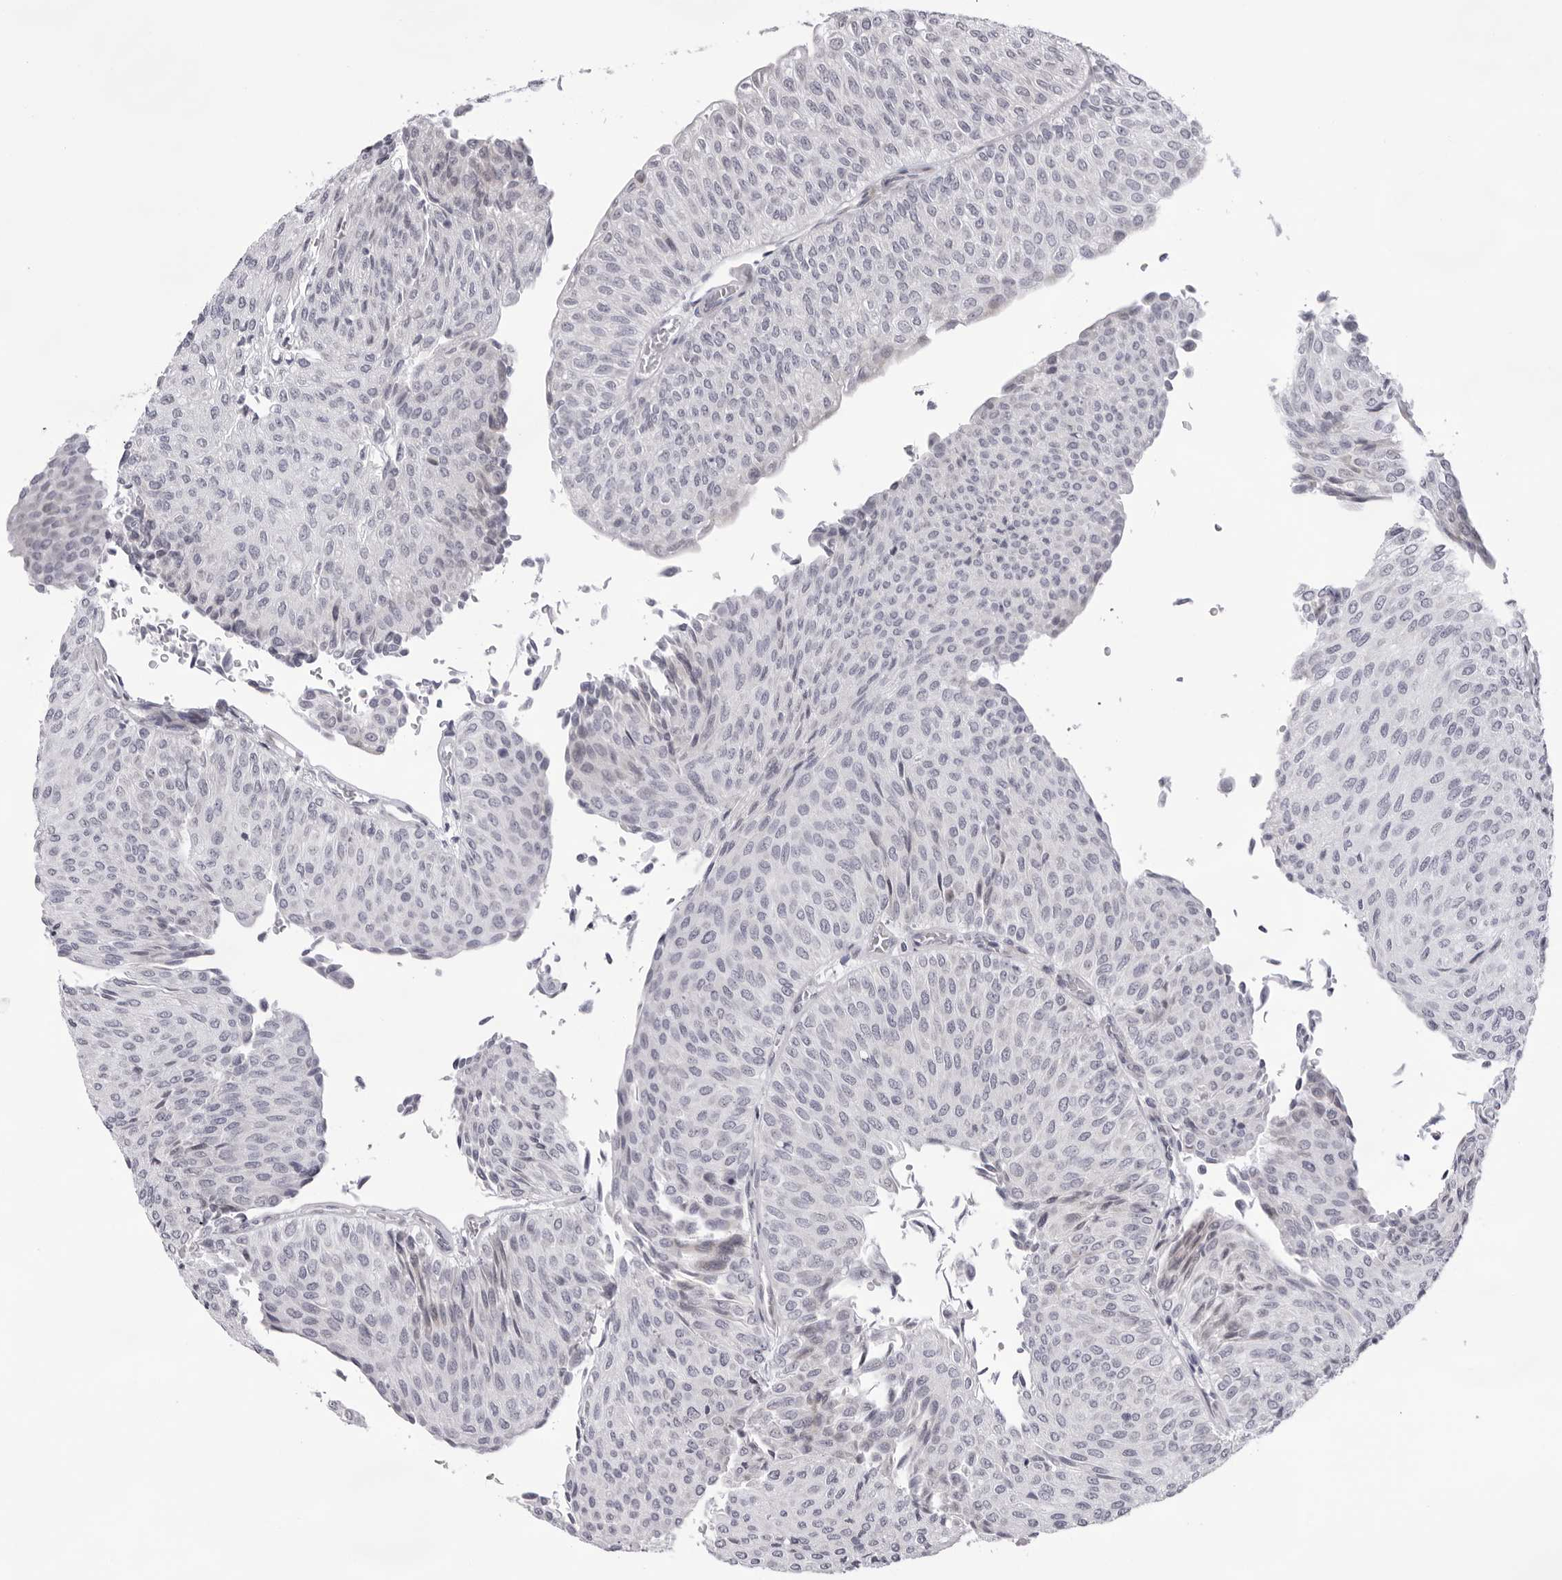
{"staining": {"intensity": "negative", "quantity": "none", "location": "none"}, "tissue": "urothelial cancer", "cell_type": "Tumor cells", "image_type": "cancer", "snomed": [{"axis": "morphology", "description": "Urothelial carcinoma, Low grade"}, {"axis": "topography", "description": "Urinary bladder"}], "caption": "This is an immunohistochemistry histopathology image of human urothelial cancer. There is no expression in tumor cells.", "gene": "SMIM2", "patient": {"sex": "male", "age": 78}}